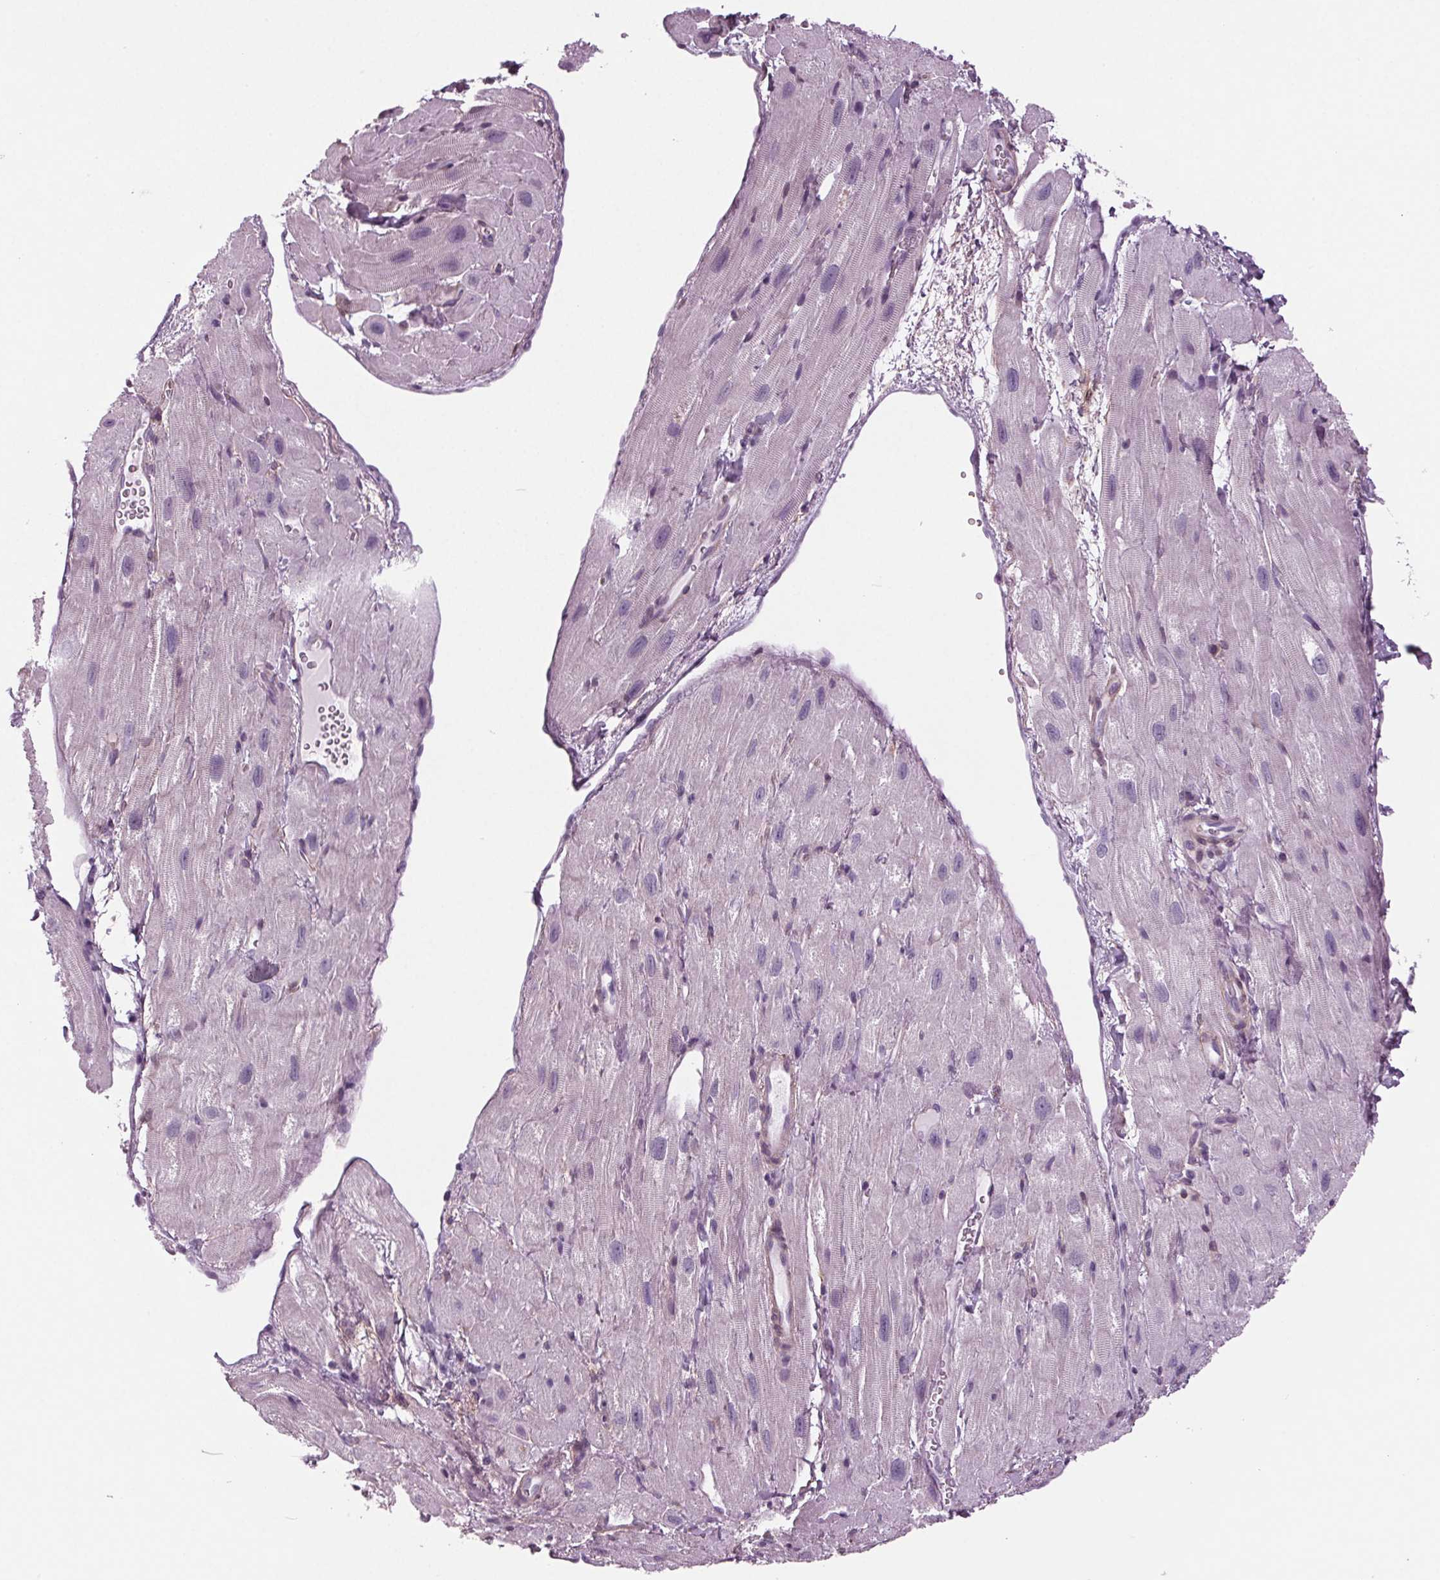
{"staining": {"intensity": "negative", "quantity": "none", "location": "none"}, "tissue": "heart muscle", "cell_type": "Cardiomyocytes", "image_type": "normal", "snomed": [{"axis": "morphology", "description": "Normal tissue, NOS"}, {"axis": "topography", "description": "Heart"}], "caption": "DAB immunohistochemical staining of unremarkable heart muscle demonstrates no significant staining in cardiomyocytes.", "gene": "BHLHE22", "patient": {"sex": "female", "age": 62}}